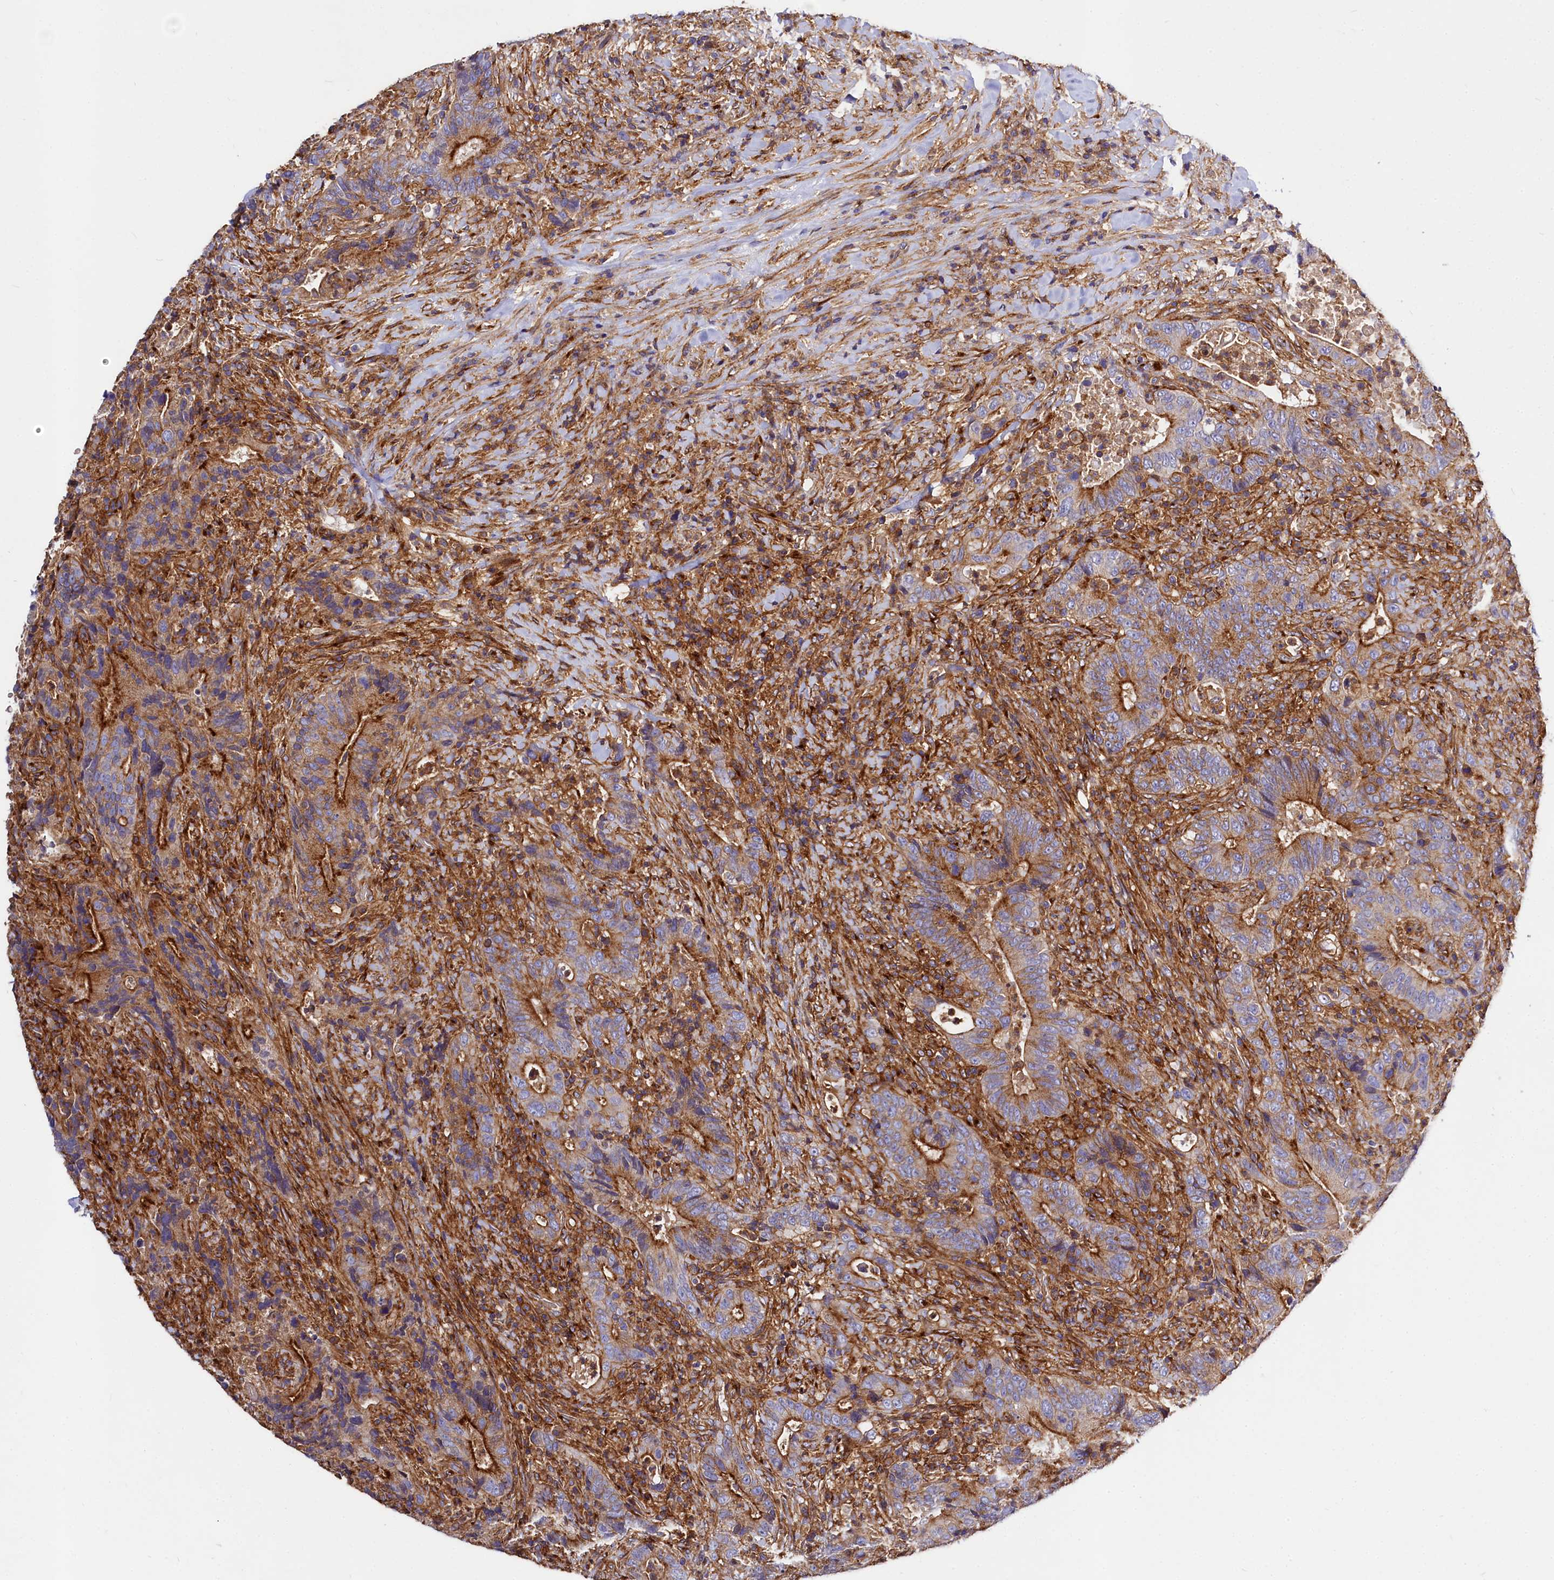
{"staining": {"intensity": "strong", "quantity": "25%-75%", "location": "cytoplasmic/membranous"}, "tissue": "colorectal cancer", "cell_type": "Tumor cells", "image_type": "cancer", "snomed": [{"axis": "morphology", "description": "Adenocarcinoma, NOS"}, {"axis": "topography", "description": "Colon"}], "caption": "A photomicrograph of colorectal cancer stained for a protein reveals strong cytoplasmic/membranous brown staining in tumor cells. (Brightfield microscopy of DAB IHC at high magnification).", "gene": "ANO6", "patient": {"sex": "female", "age": 75}}